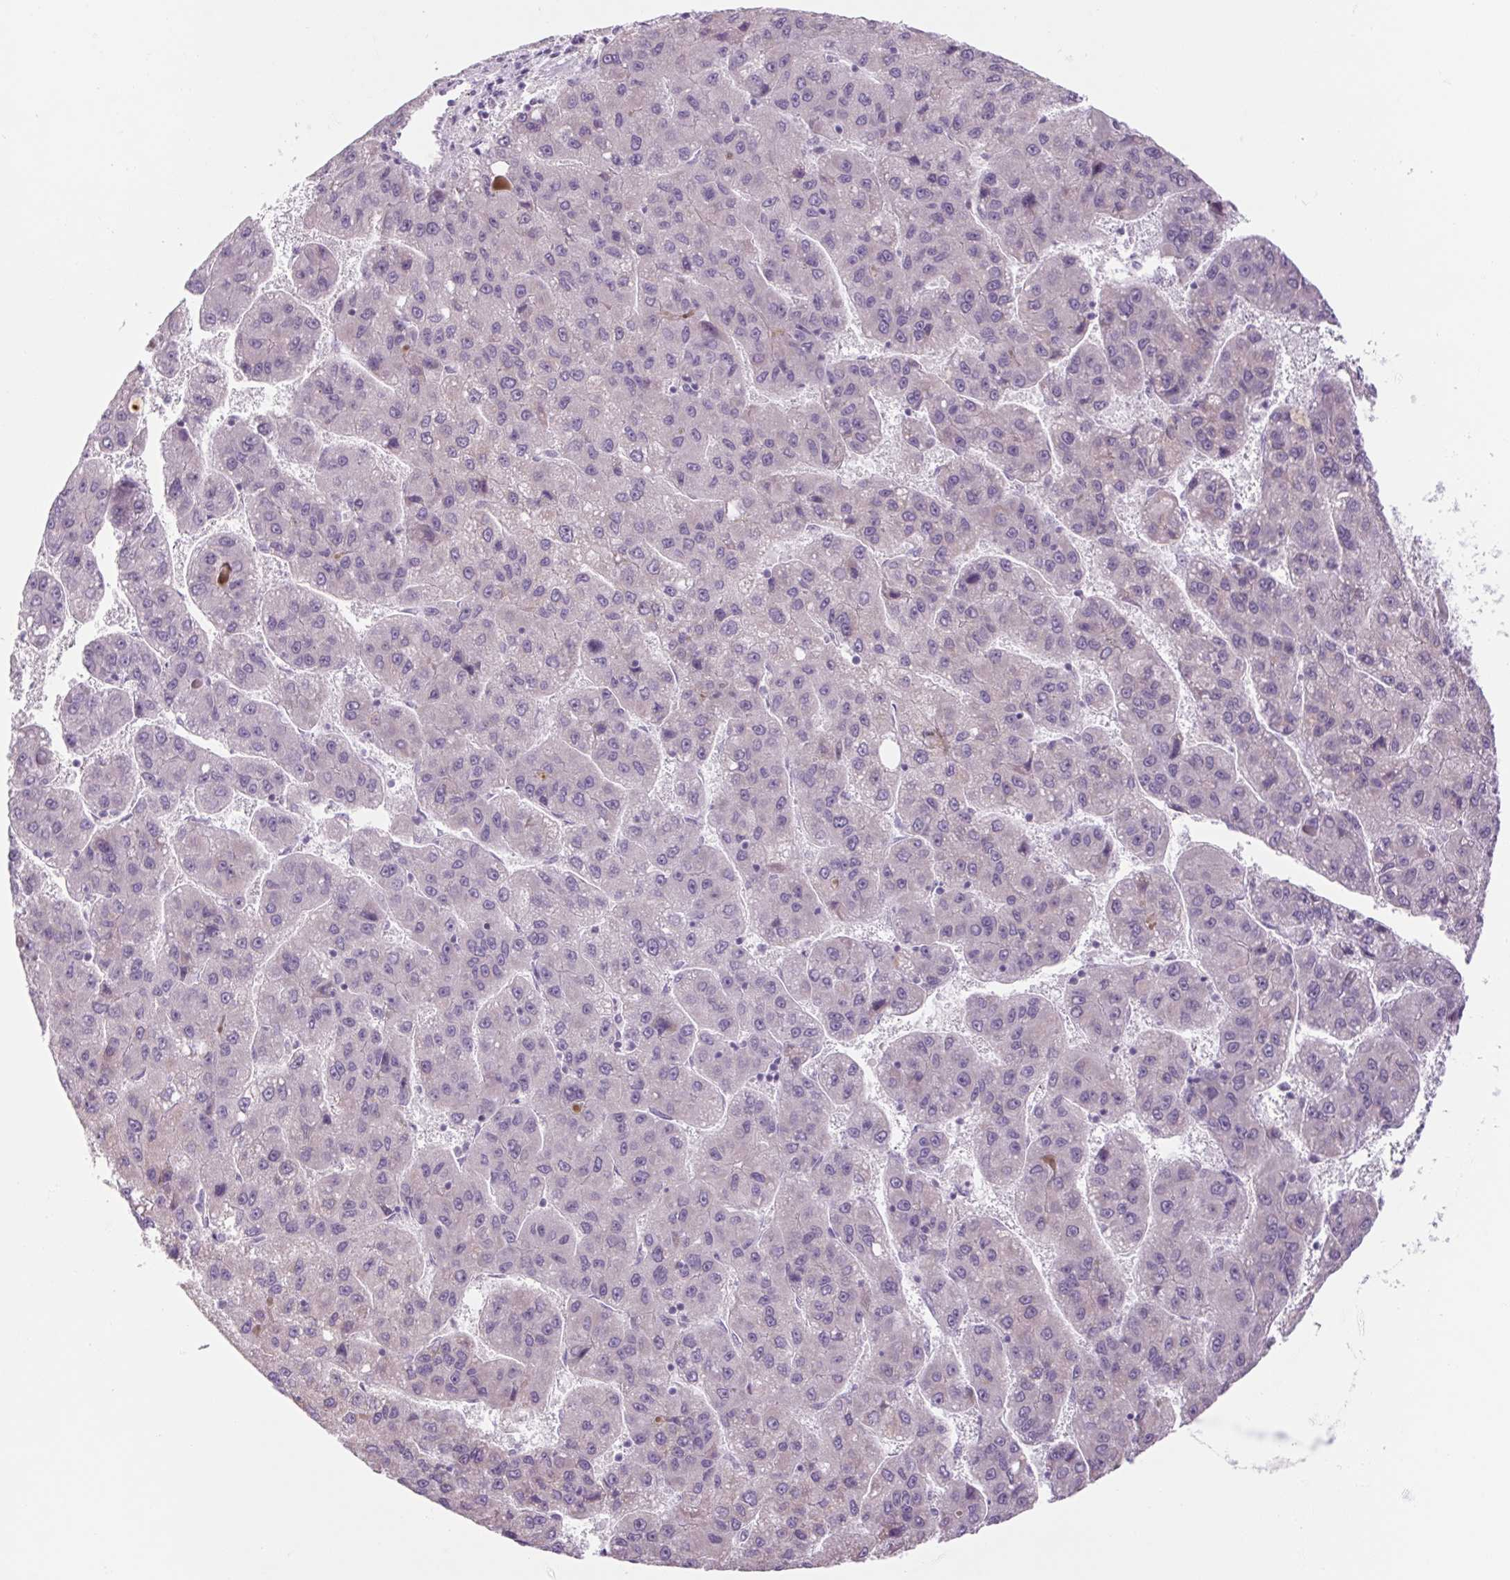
{"staining": {"intensity": "negative", "quantity": "none", "location": "none"}, "tissue": "liver cancer", "cell_type": "Tumor cells", "image_type": "cancer", "snomed": [{"axis": "morphology", "description": "Carcinoma, Hepatocellular, NOS"}, {"axis": "topography", "description": "Liver"}], "caption": "The micrograph demonstrates no staining of tumor cells in hepatocellular carcinoma (liver).", "gene": "RPTN", "patient": {"sex": "female", "age": 82}}